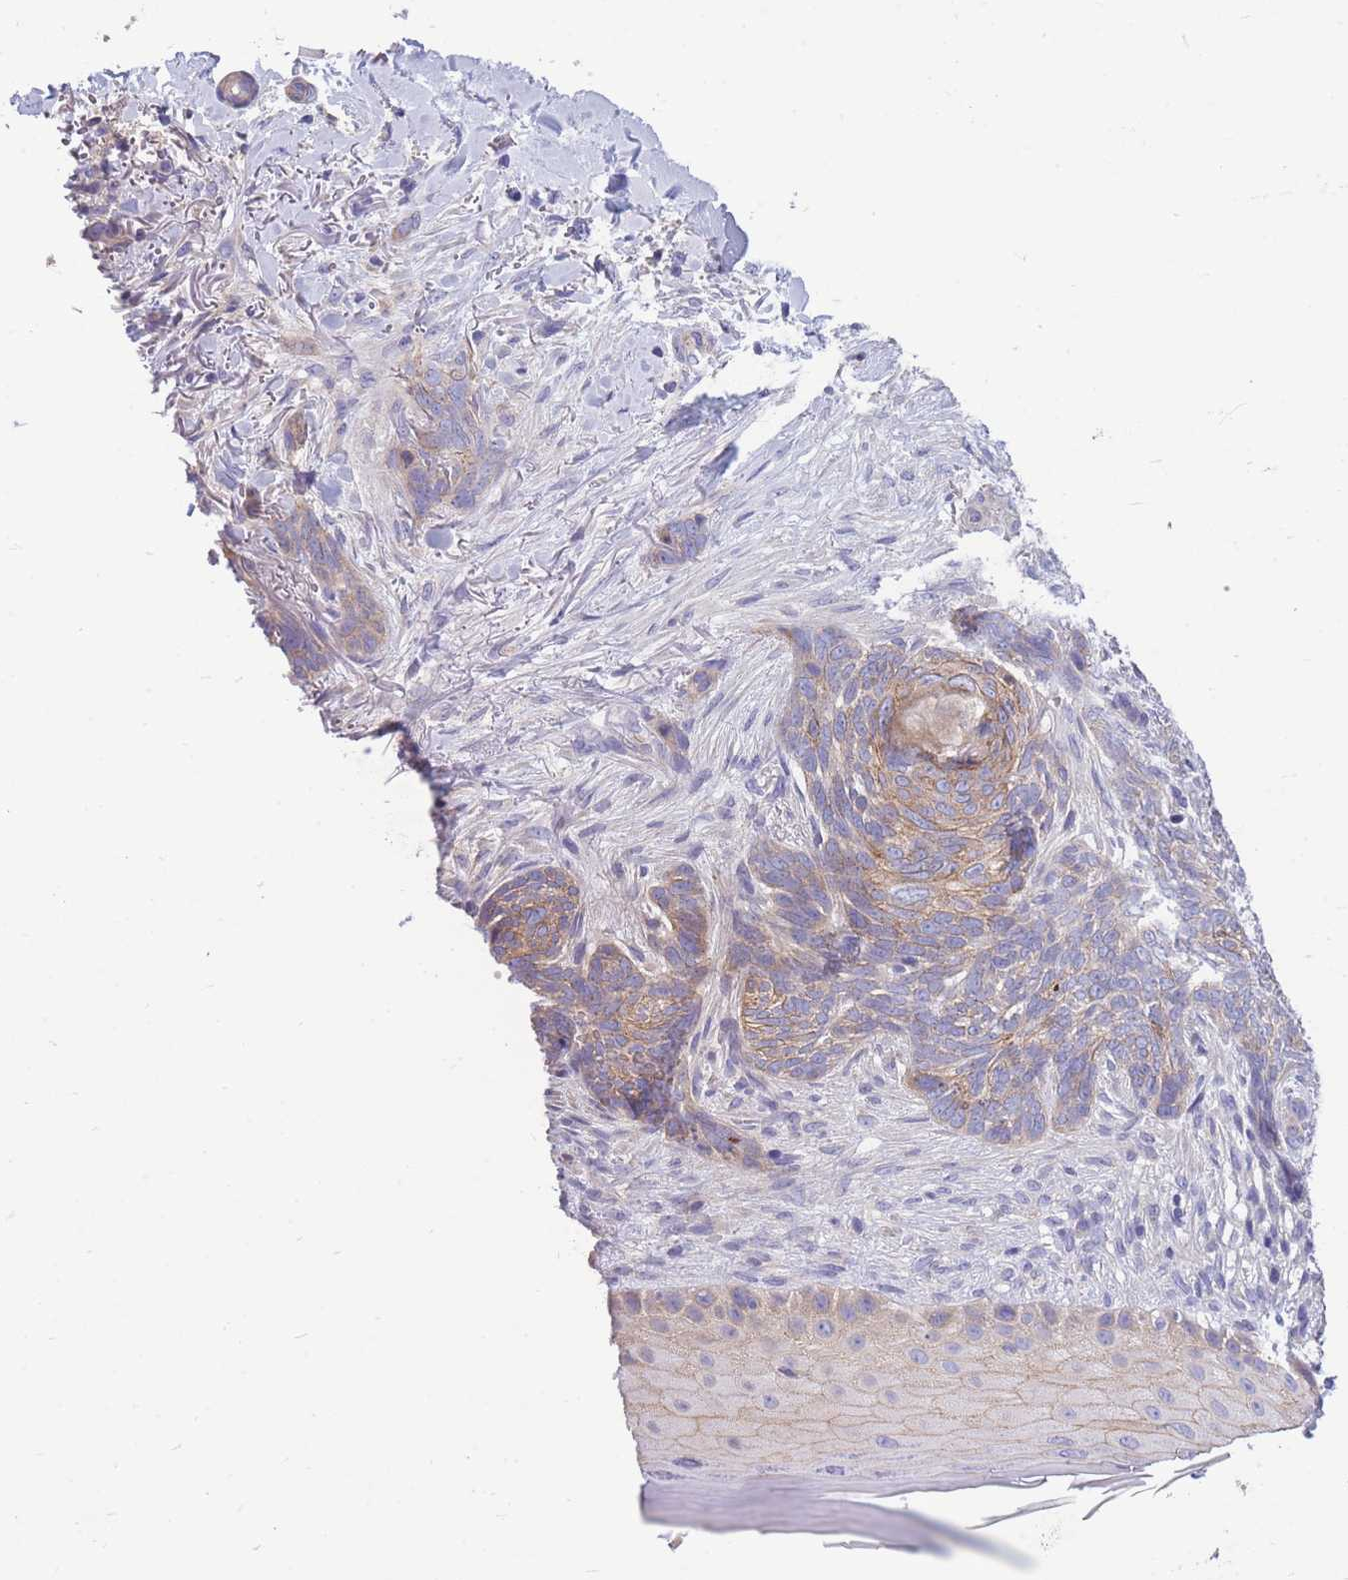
{"staining": {"intensity": "moderate", "quantity": "25%-75%", "location": "cytoplasmic/membranous"}, "tissue": "skin cancer", "cell_type": "Tumor cells", "image_type": "cancer", "snomed": [{"axis": "morphology", "description": "Normal tissue, NOS"}, {"axis": "morphology", "description": "Basal cell carcinoma"}, {"axis": "topography", "description": "Skin"}], "caption": "Immunohistochemical staining of skin cancer exhibits medium levels of moderate cytoplasmic/membranous protein expression in approximately 25%-75% of tumor cells.", "gene": "OR5T1", "patient": {"sex": "female", "age": 67}}